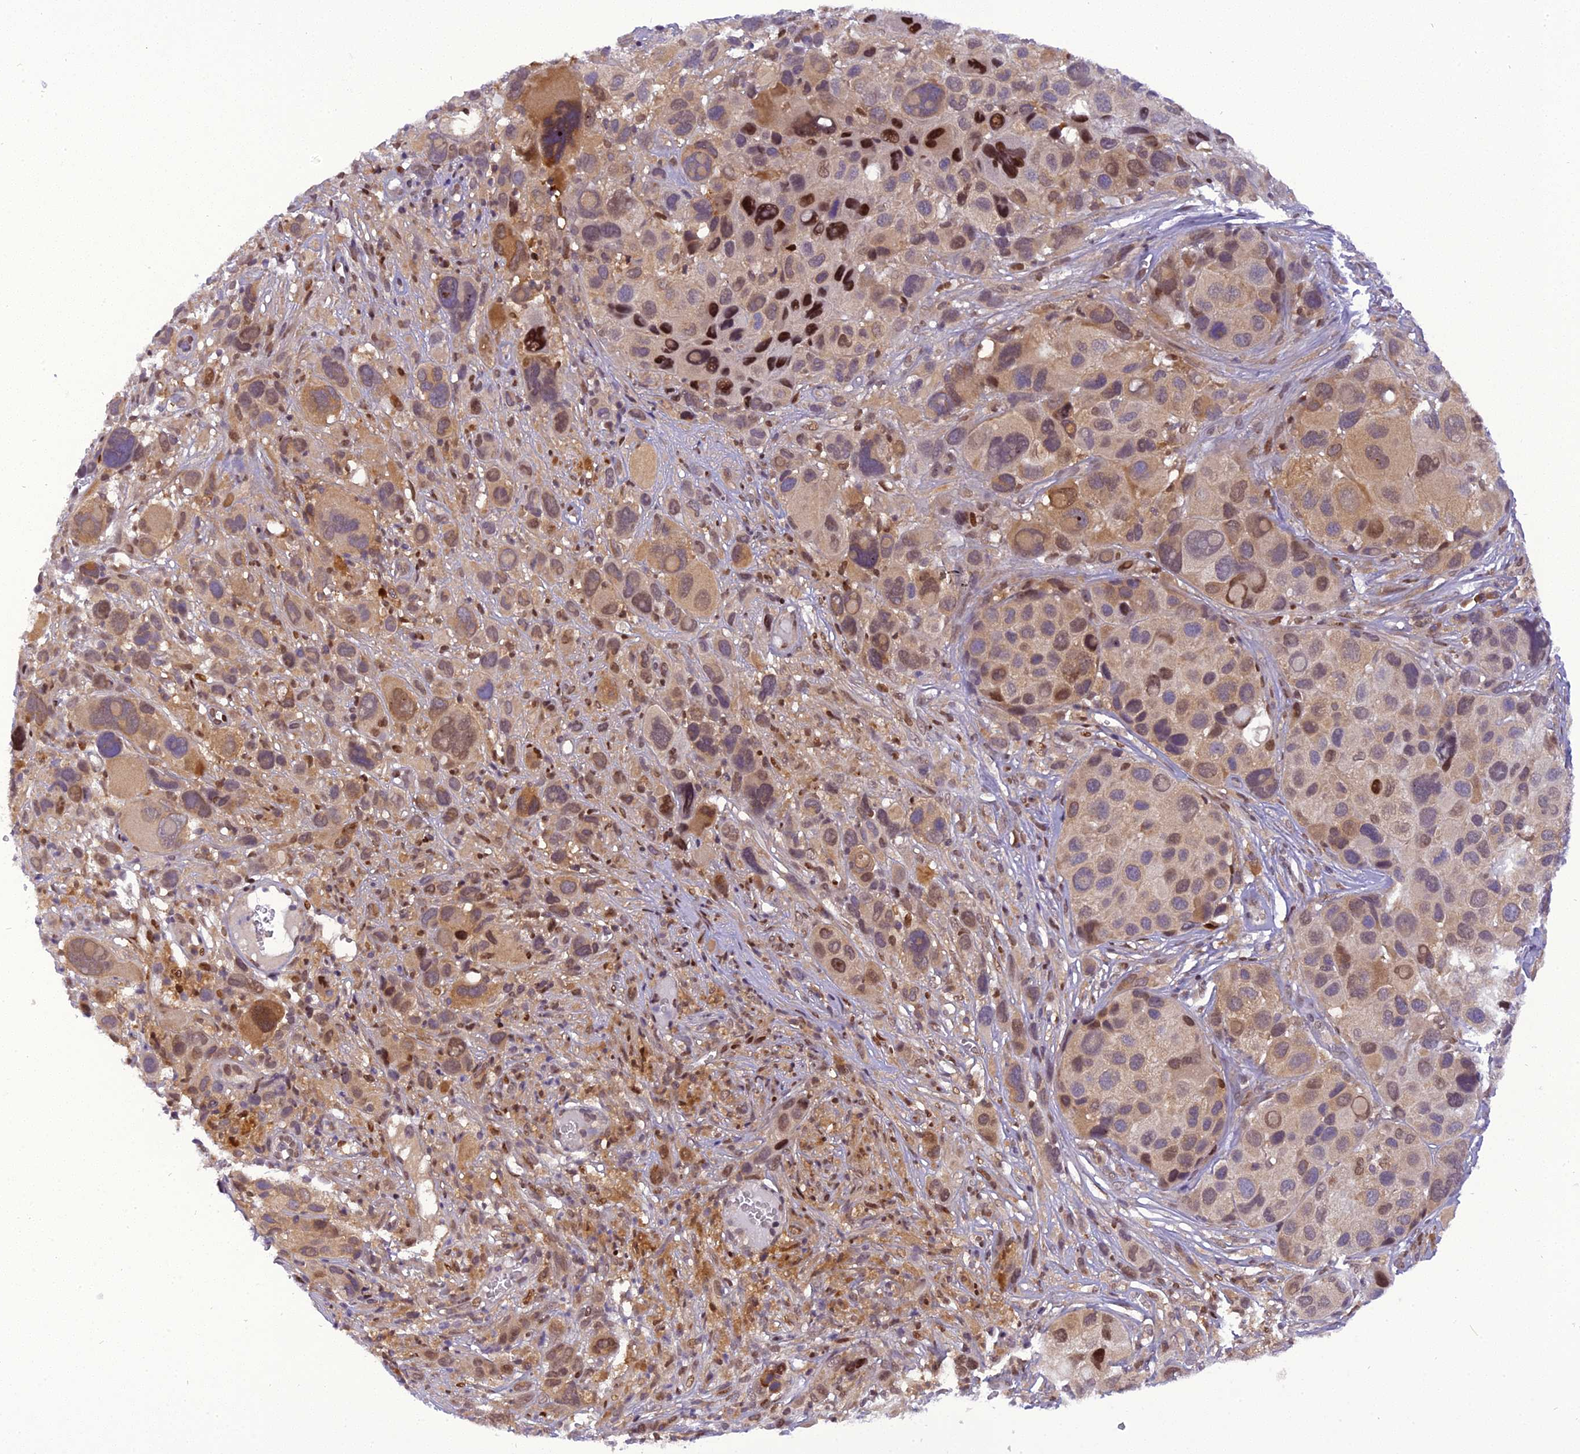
{"staining": {"intensity": "moderate", "quantity": "25%-75%", "location": "cytoplasmic/membranous,nuclear"}, "tissue": "melanoma", "cell_type": "Tumor cells", "image_type": "cancer", "snomed": [{"axis": "morphology", "description": "Malignant melanoma, NOS"}, {"axis": "topography", "description": "Skin of trunk"}], "caption": "Brown immunohistochemical staining in malignant melanoma demonstrates moderate cytoplasmic/membranous and nuclear expression in approximately 25%-75% of tumor cells.", "gene": "RABGGTA", "patient": {"sex": "male", "age": 71}}